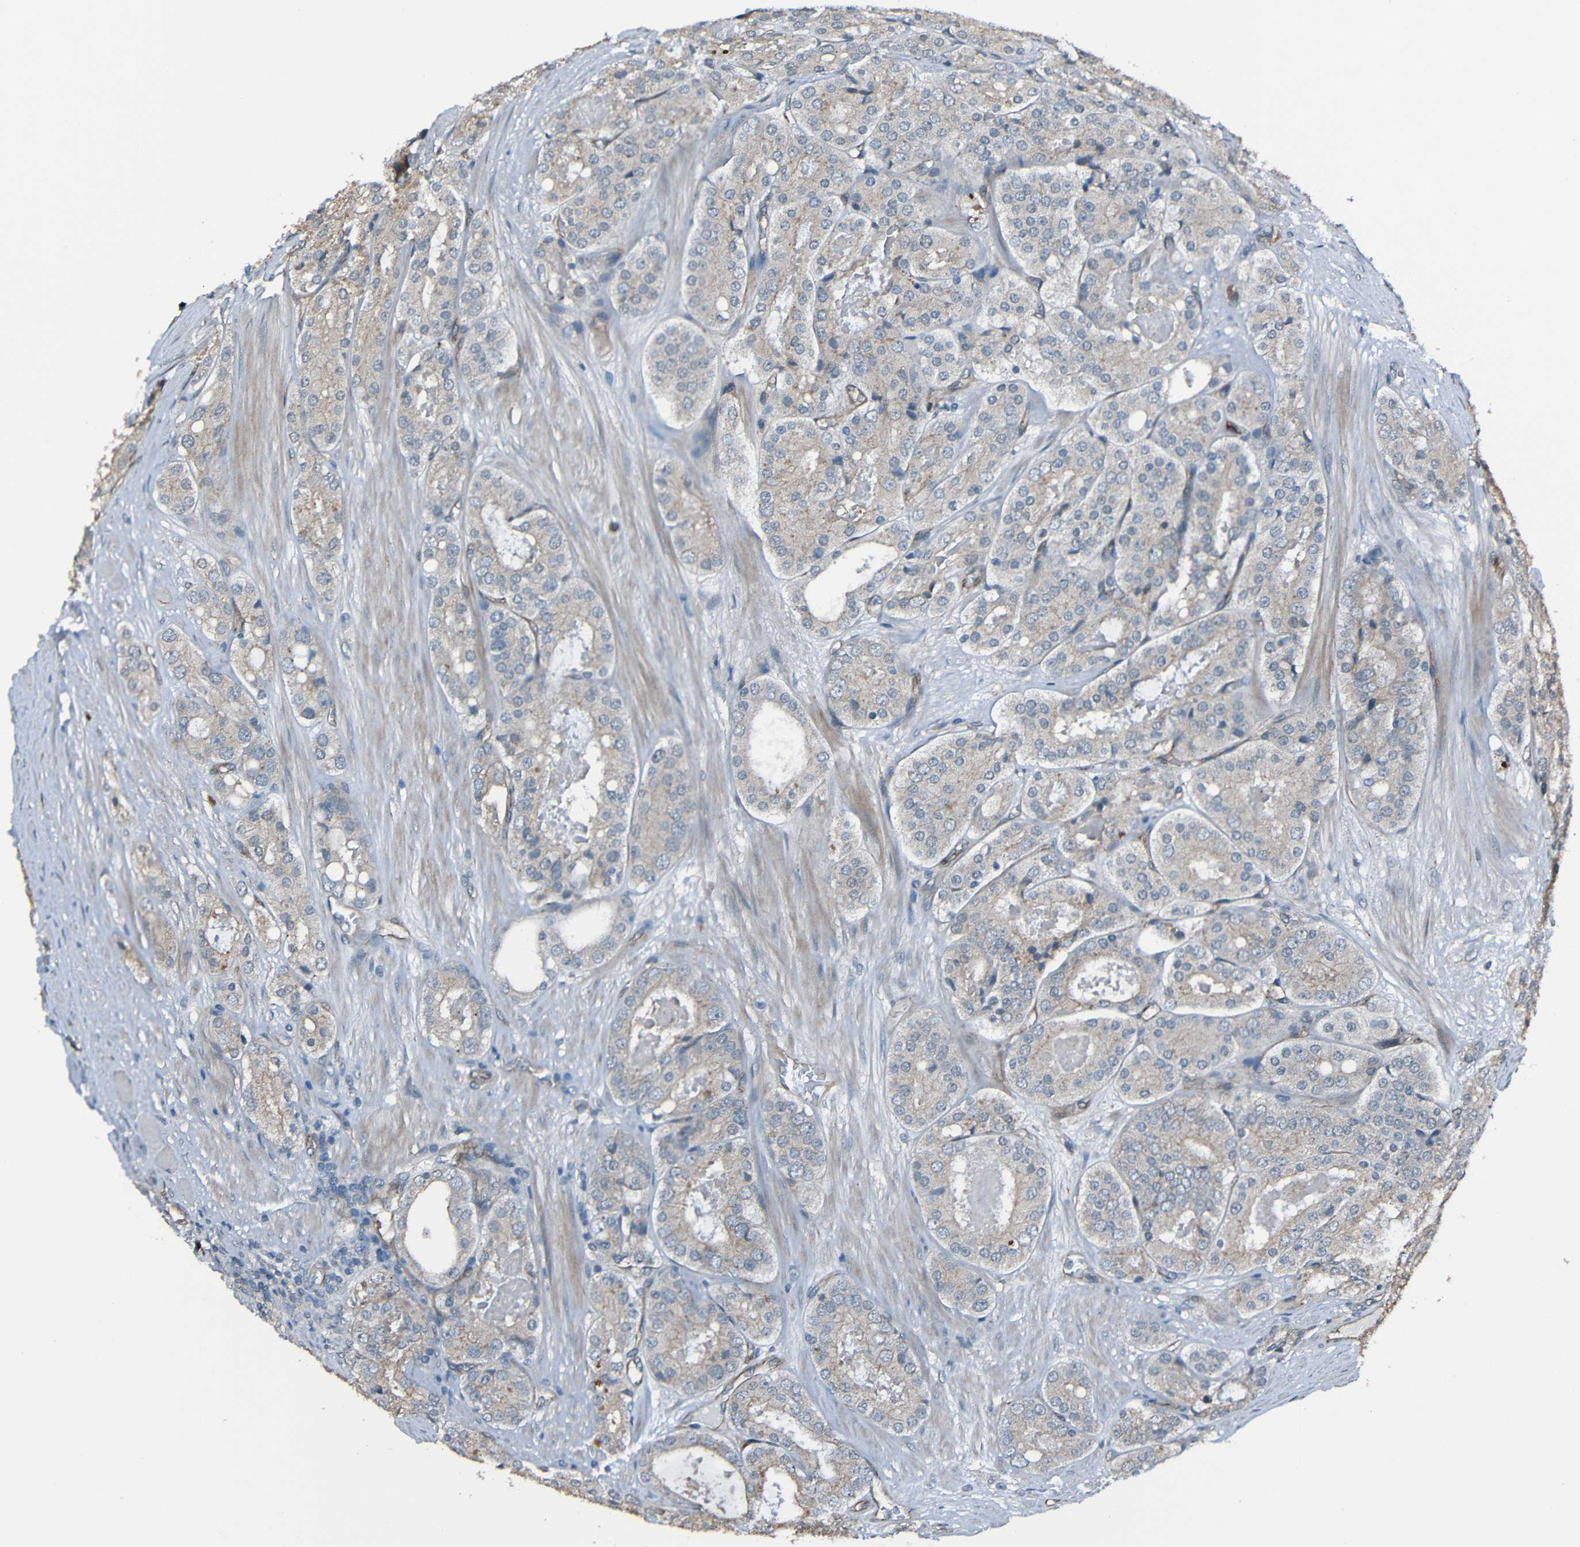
{"staining": {"intensity": "negative", "quantity": "none", "location": "none"}, "tissue": "prostate cancer", "cell_type": "Tumor cells", "image_type": "cancer", "snomed": [{"axis": "morphology", "description": "Adenocarcinoma, High grade"}, {"axis": "topography", "description": "Prostate"}], "caption": "Tumor cells are negative for protein expression in human prostate cancer (high-grade adenocarcinoma).", "gene": "LGR5", "patient": {"sex": "male", "age": 65}}